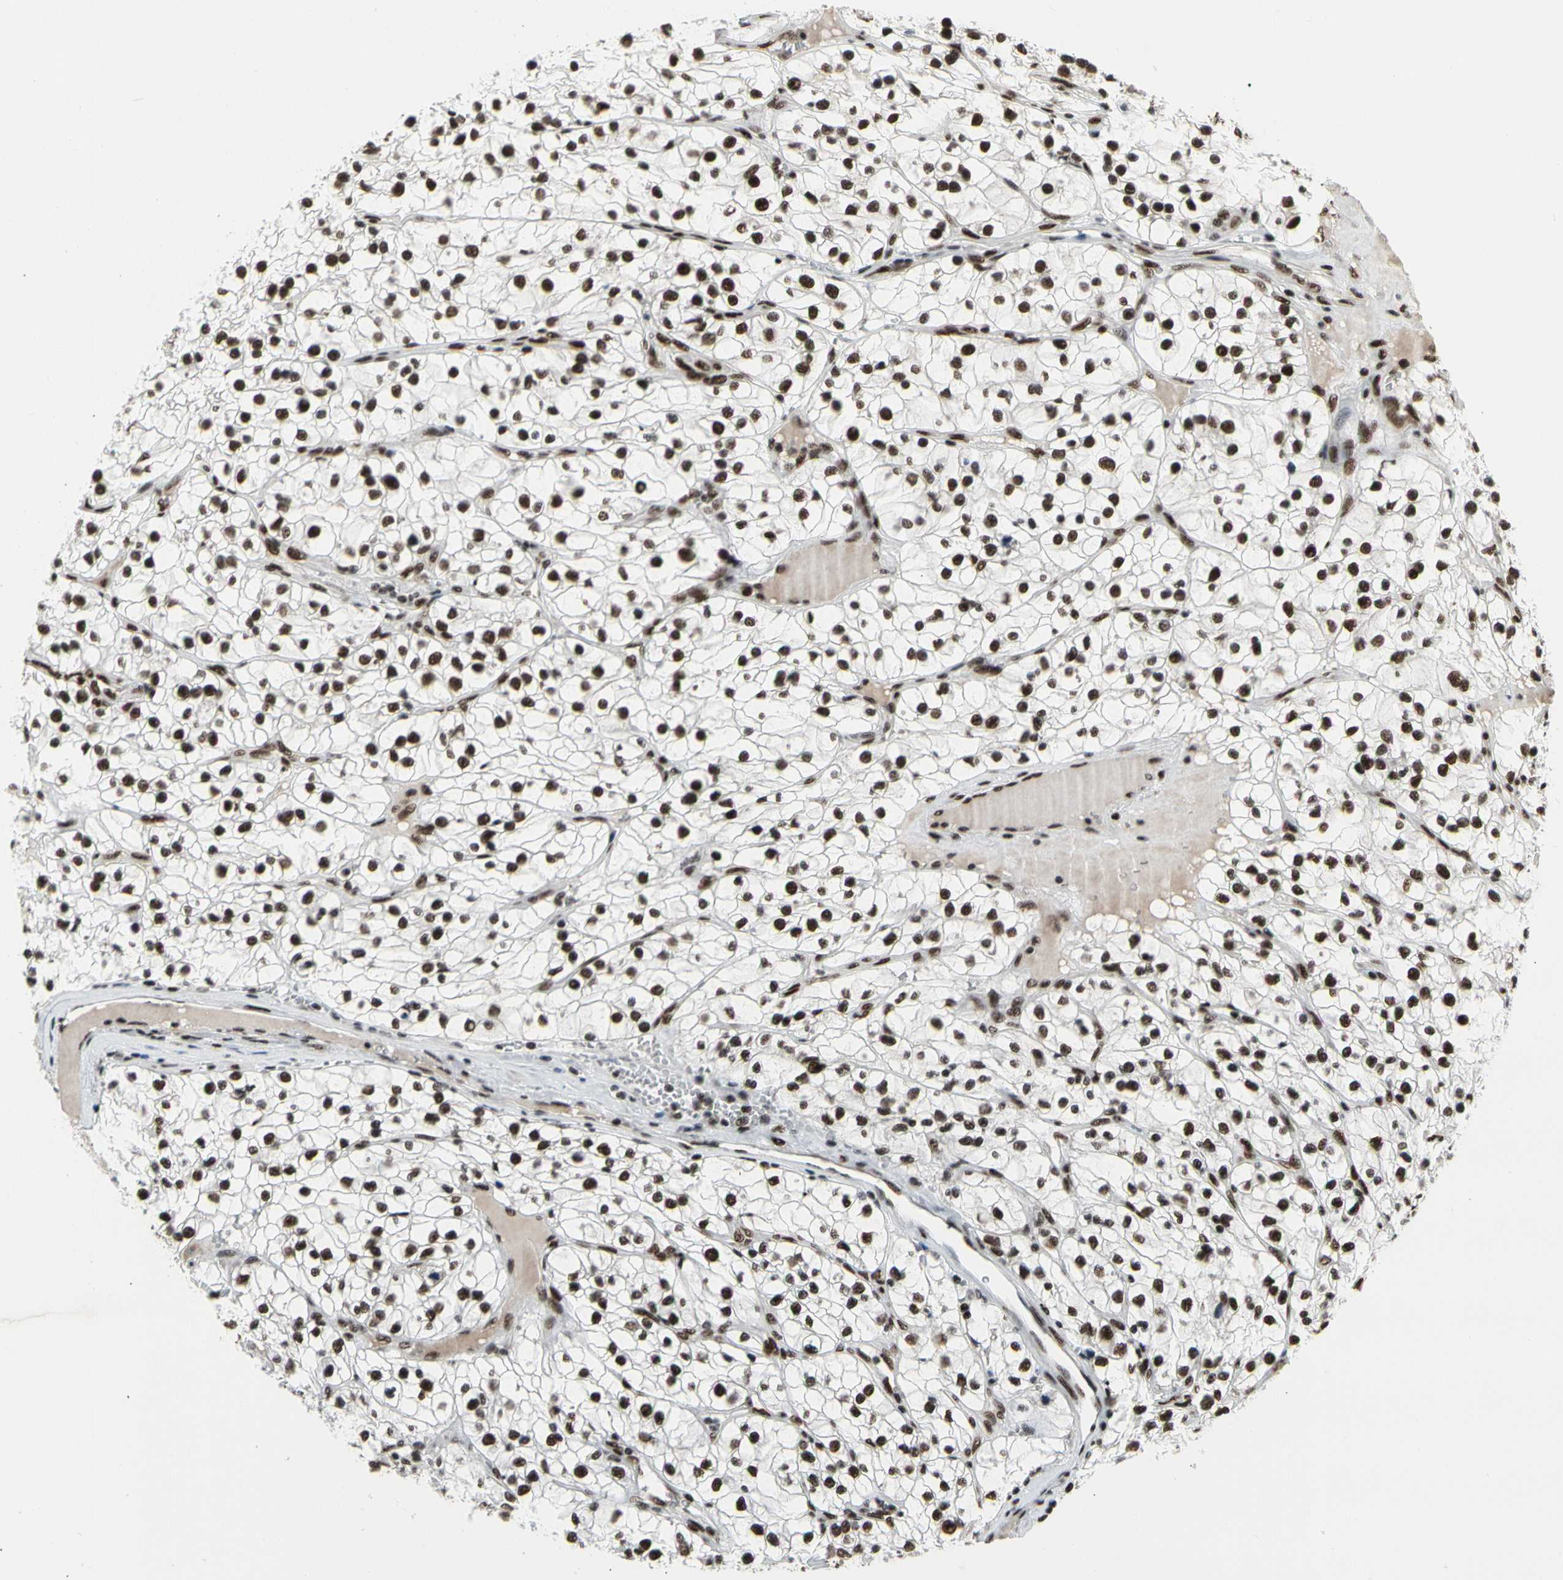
{"staining": {"intensity": "strong", "quantity": ">75%", "location": "nuclear"}, "tissue": "renal cancer", "cell_type": "Tumor cells", "image_type": "cancer", "snomed": [{"axis": "morphology", "description": "Adenocarcinoma, NOS"}, {"axis": "topography", "description": "Kidney"}], "caption": "DAB (3,3'-diaminobenzidine) immunohistochemical staining of human renal cancer (adenocarcinoma) reveals strong nuclear protein expression in approximately >75% of tumor cells.", "gene": "SRSF11", "patient": {"sex": "female", "age": 57}}